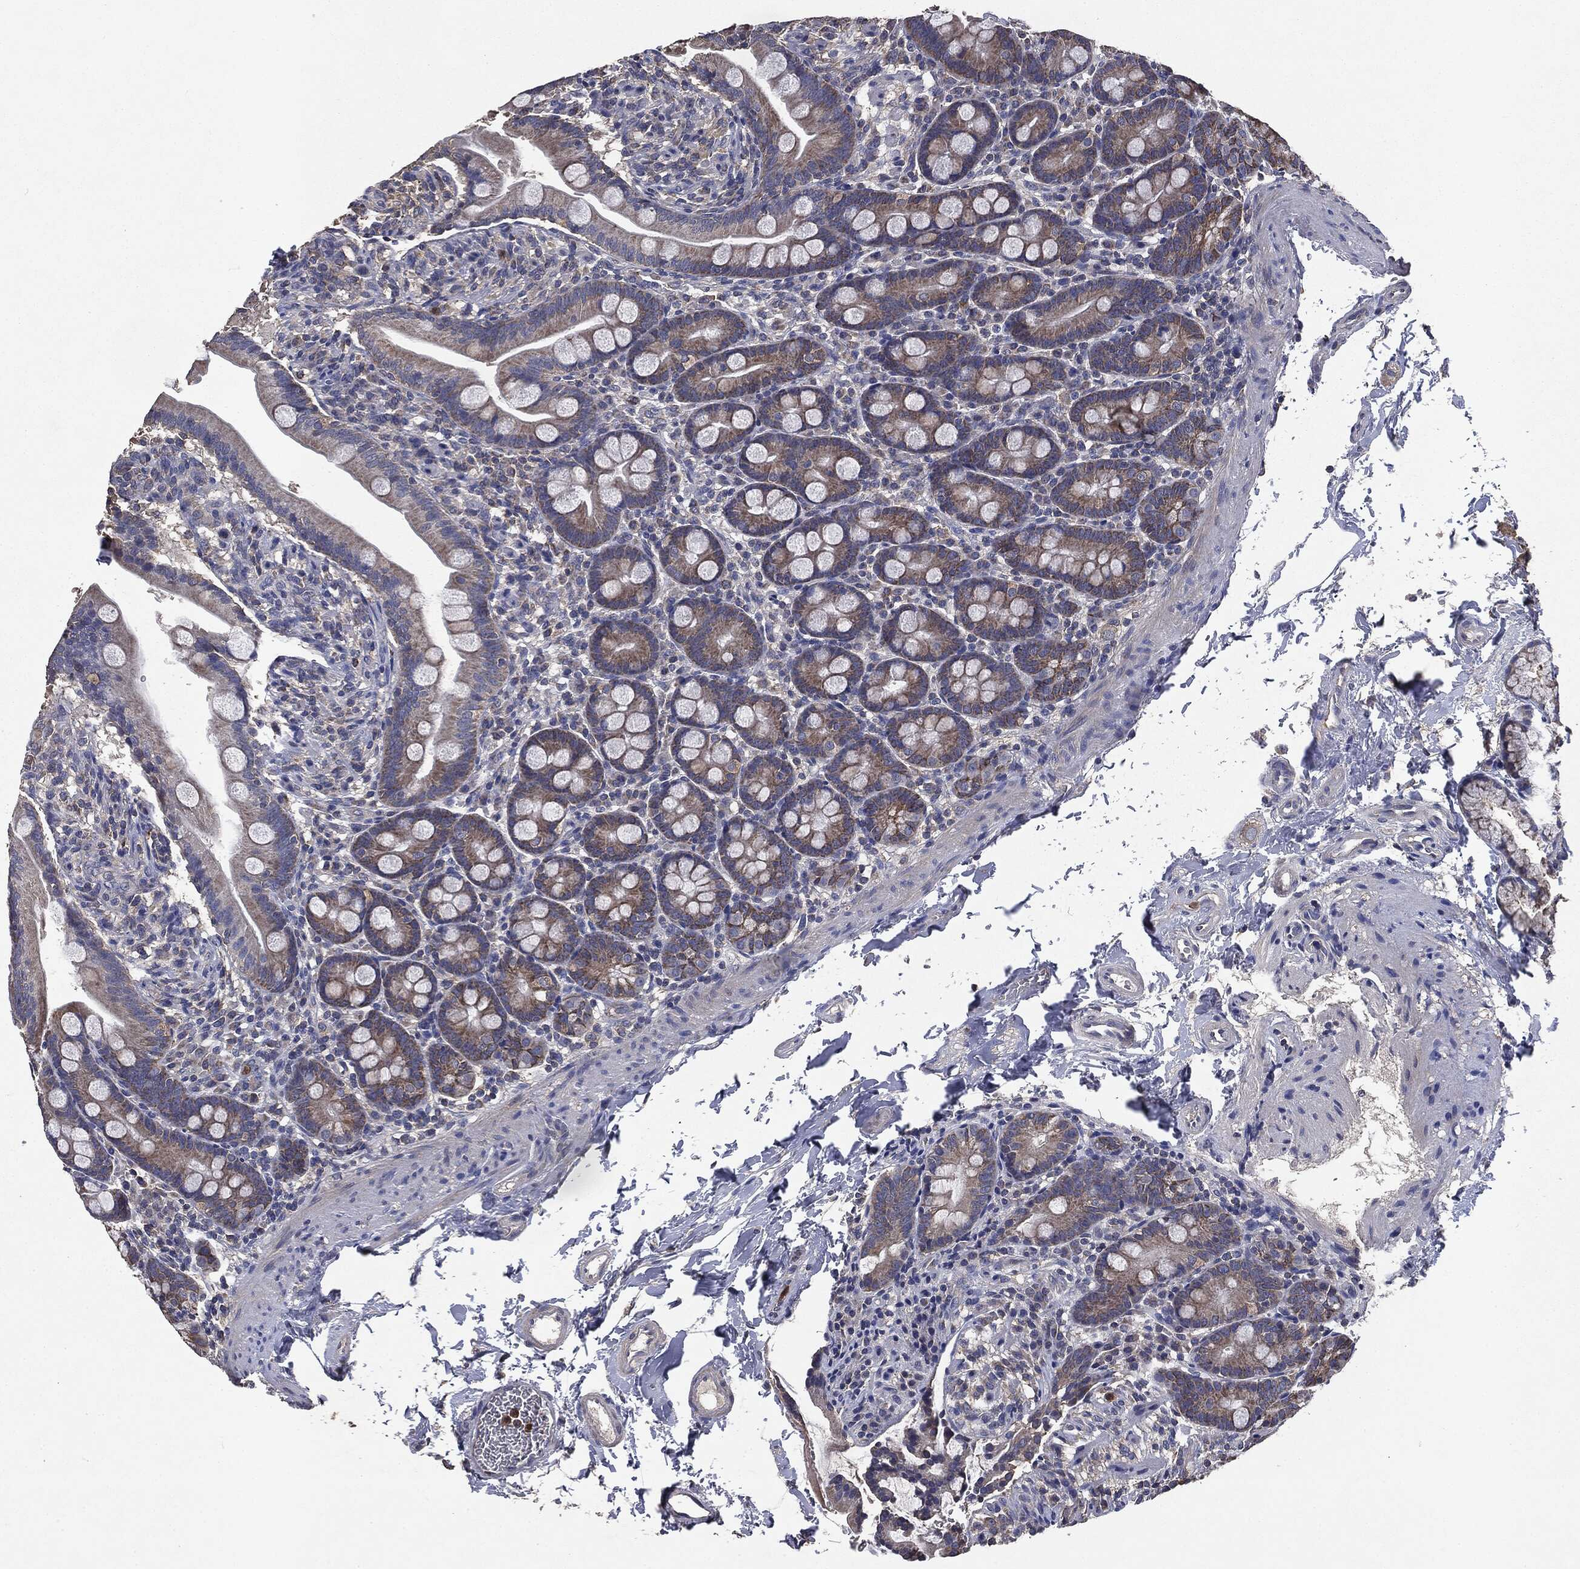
{"staining": {"intensity": "strong", "quantity": "25%-75%", "location": "cytoplasmic/membranous"}, "tissue": "small intestine", "cell_type": "Glandular cells", "image_type": "normal", "snomed": [{"axis": "morphology", "description": "Normal tissue, NOS"}, {"axis": "topography", "description": "Small intestine"}], "caption": "IHC of normal small intestine exhibits high levels of strong cytoplasmic/membranous positivity in approximately 25%-75% of glandular cells. (Stains: DAB (3,3'-diaminobenzidine) in brown, nuclei in blue, Microscopy: brightfield microscopy at high magnification).", "gene": "MAPK6", "patient": {"sex": "female", "age": 44}}